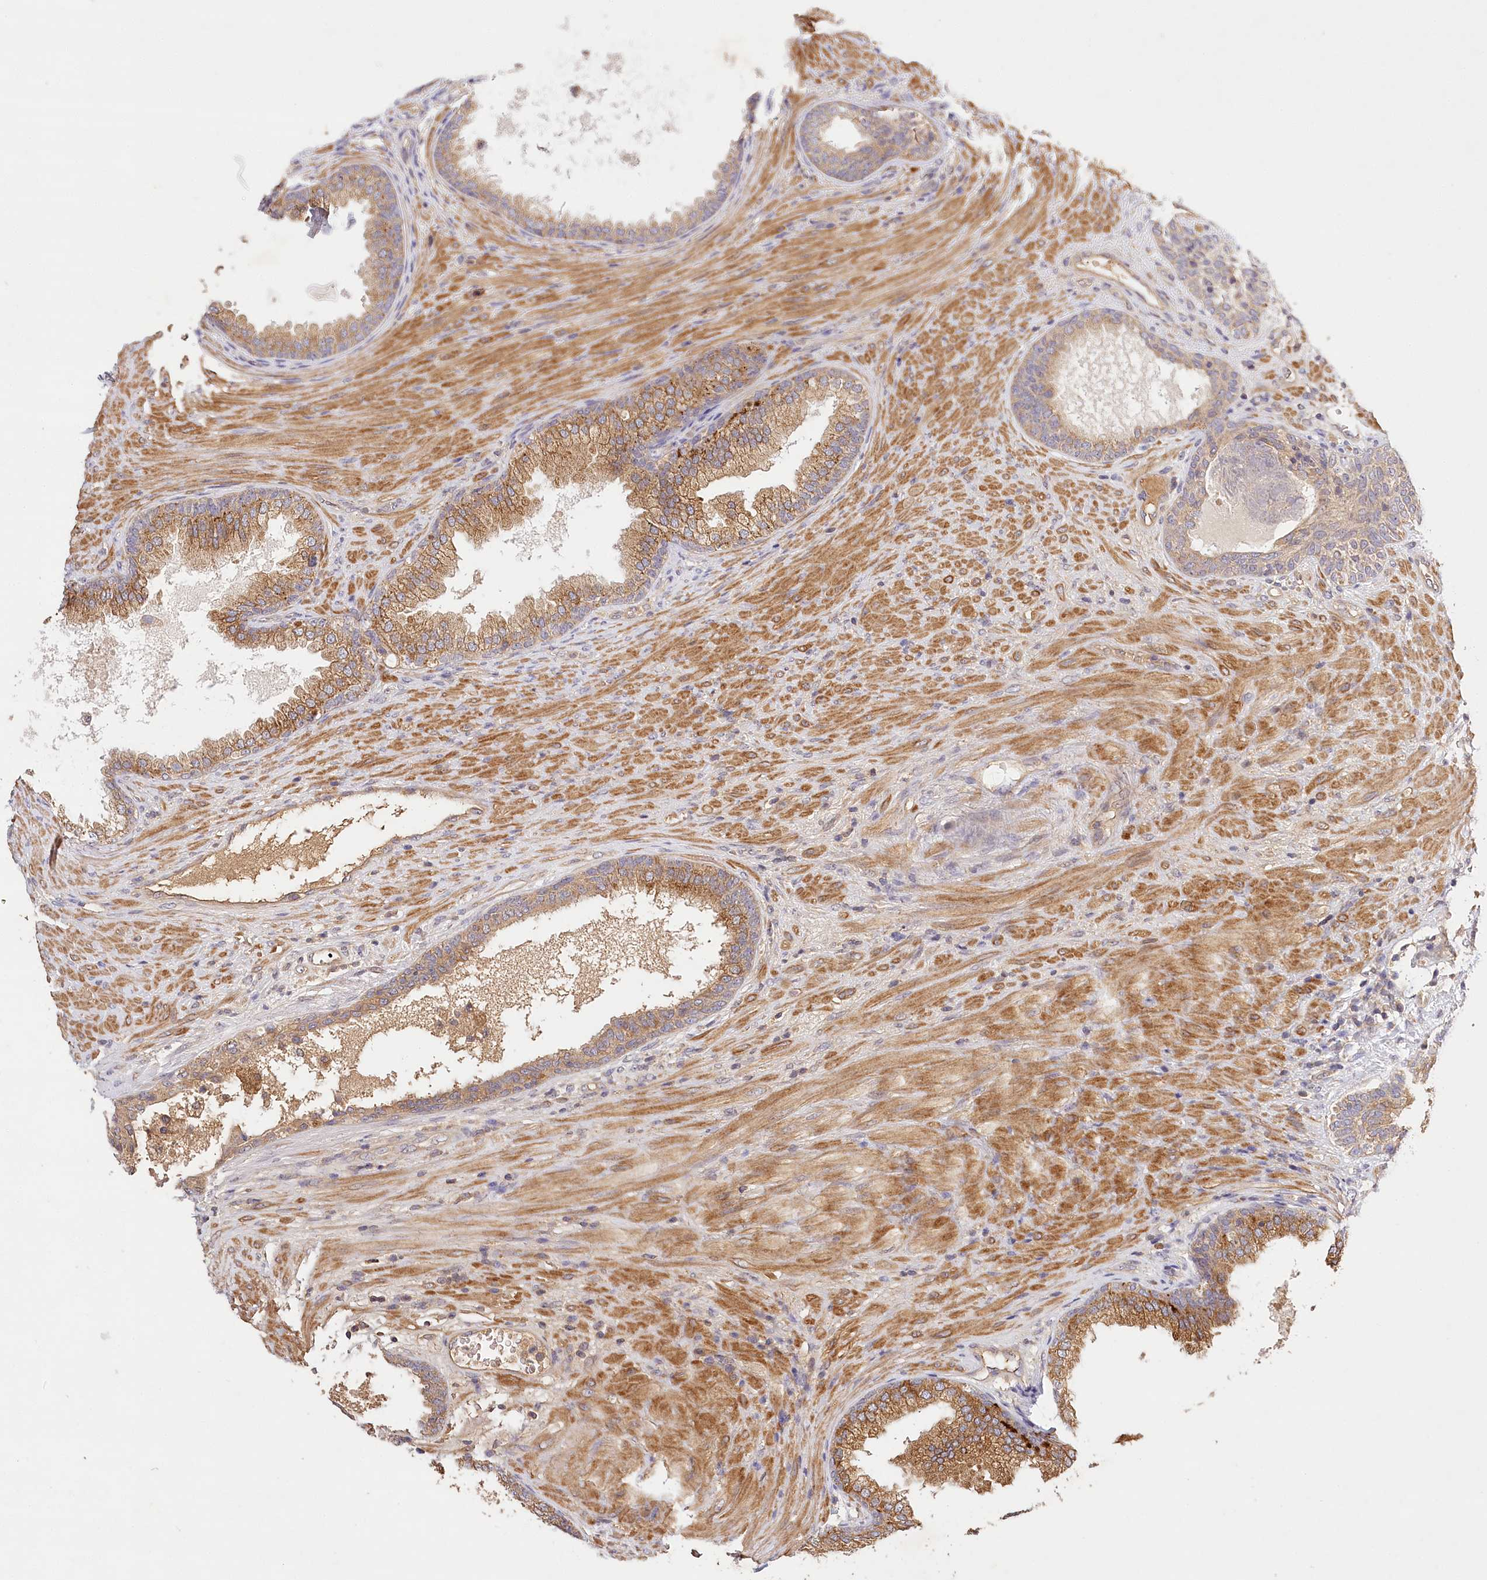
{"staining": {"intensity": "moderate", "quantity": ">75%", "location": "cytoplasmic/membranous"}, "tissue": "prostate", "cell_type": "Glandular cells", "image_type": "normal", "snomed": [{"axis": "morphology", "description": "Normal tissue, NOS"}, {"axis": "topography", "description": "Prostate"}], "caption": "Benign prostate was stained to show a protein in brown. There is medium levels of moderate cytoplasmic/membranous positivity in approximately >75% of glandular cells. The staining was performed using DAB (3,3'-diaminobenzidine), with brown indicating positive protein expression. Nuclei are stained blue with hematoxylin.", "gene": "LSS", "patient": {"sex": "male", "age": 76}}